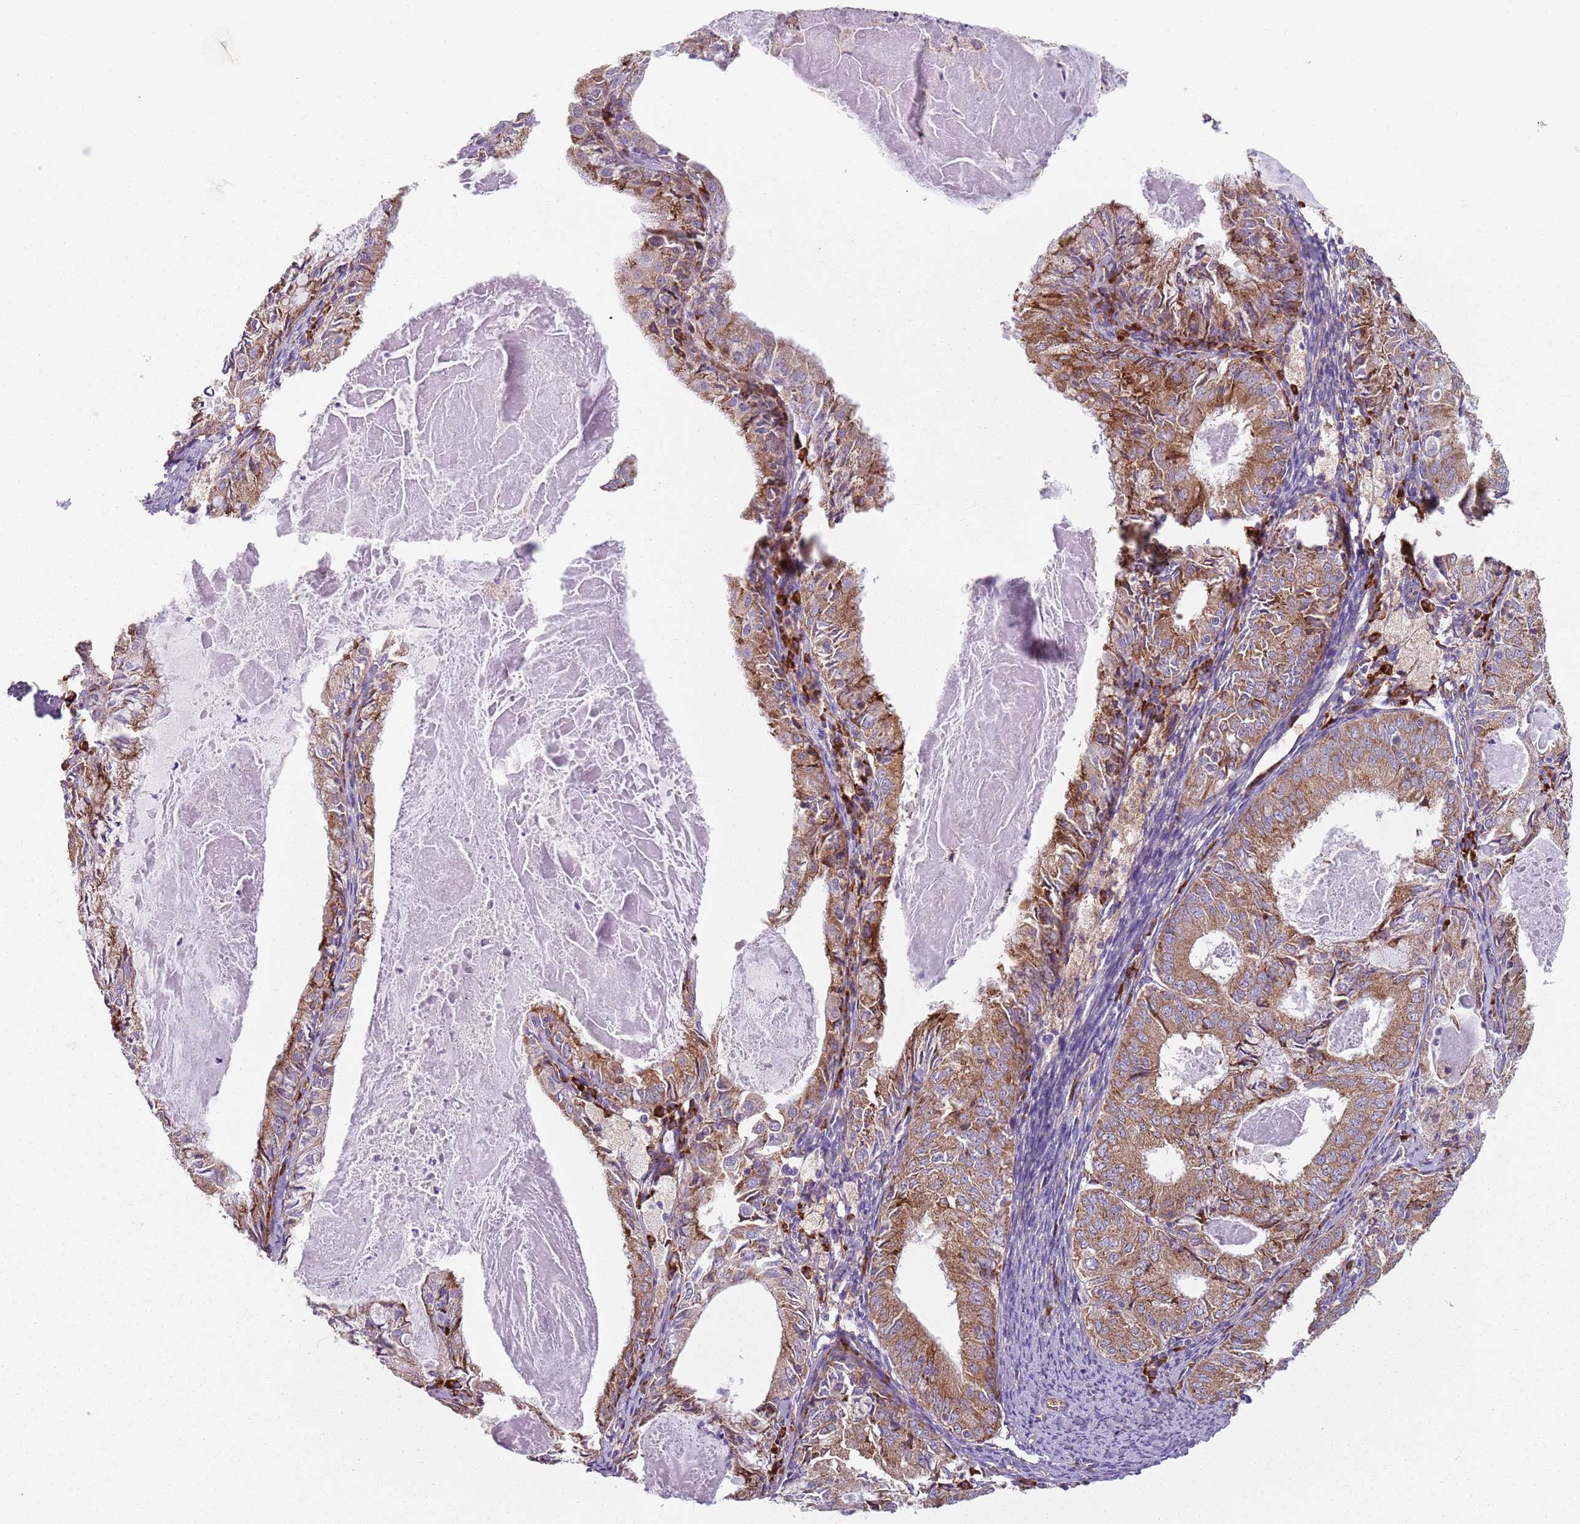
{"staining": {"intensity": "moderate", "quantity": ">75%", "location": "cytoplasmic/membranous"}, "tissue": "endometrial cancer", "cell_type": "Tumor cells", "image_type": "cancer", "snomed": [{"axis": "morphology", "description": "Adenocarcinoma, NOS"}, {"axis": "topography", "description": "Endometrium"}], "caption": "A brown stain labels moderate cytoplasmic/membranous staining of a protein in adenocarcinoma (endometrial) tumor cells.", "gene": "SPATA2", "patient": {"sex": "female", "age": 57}}